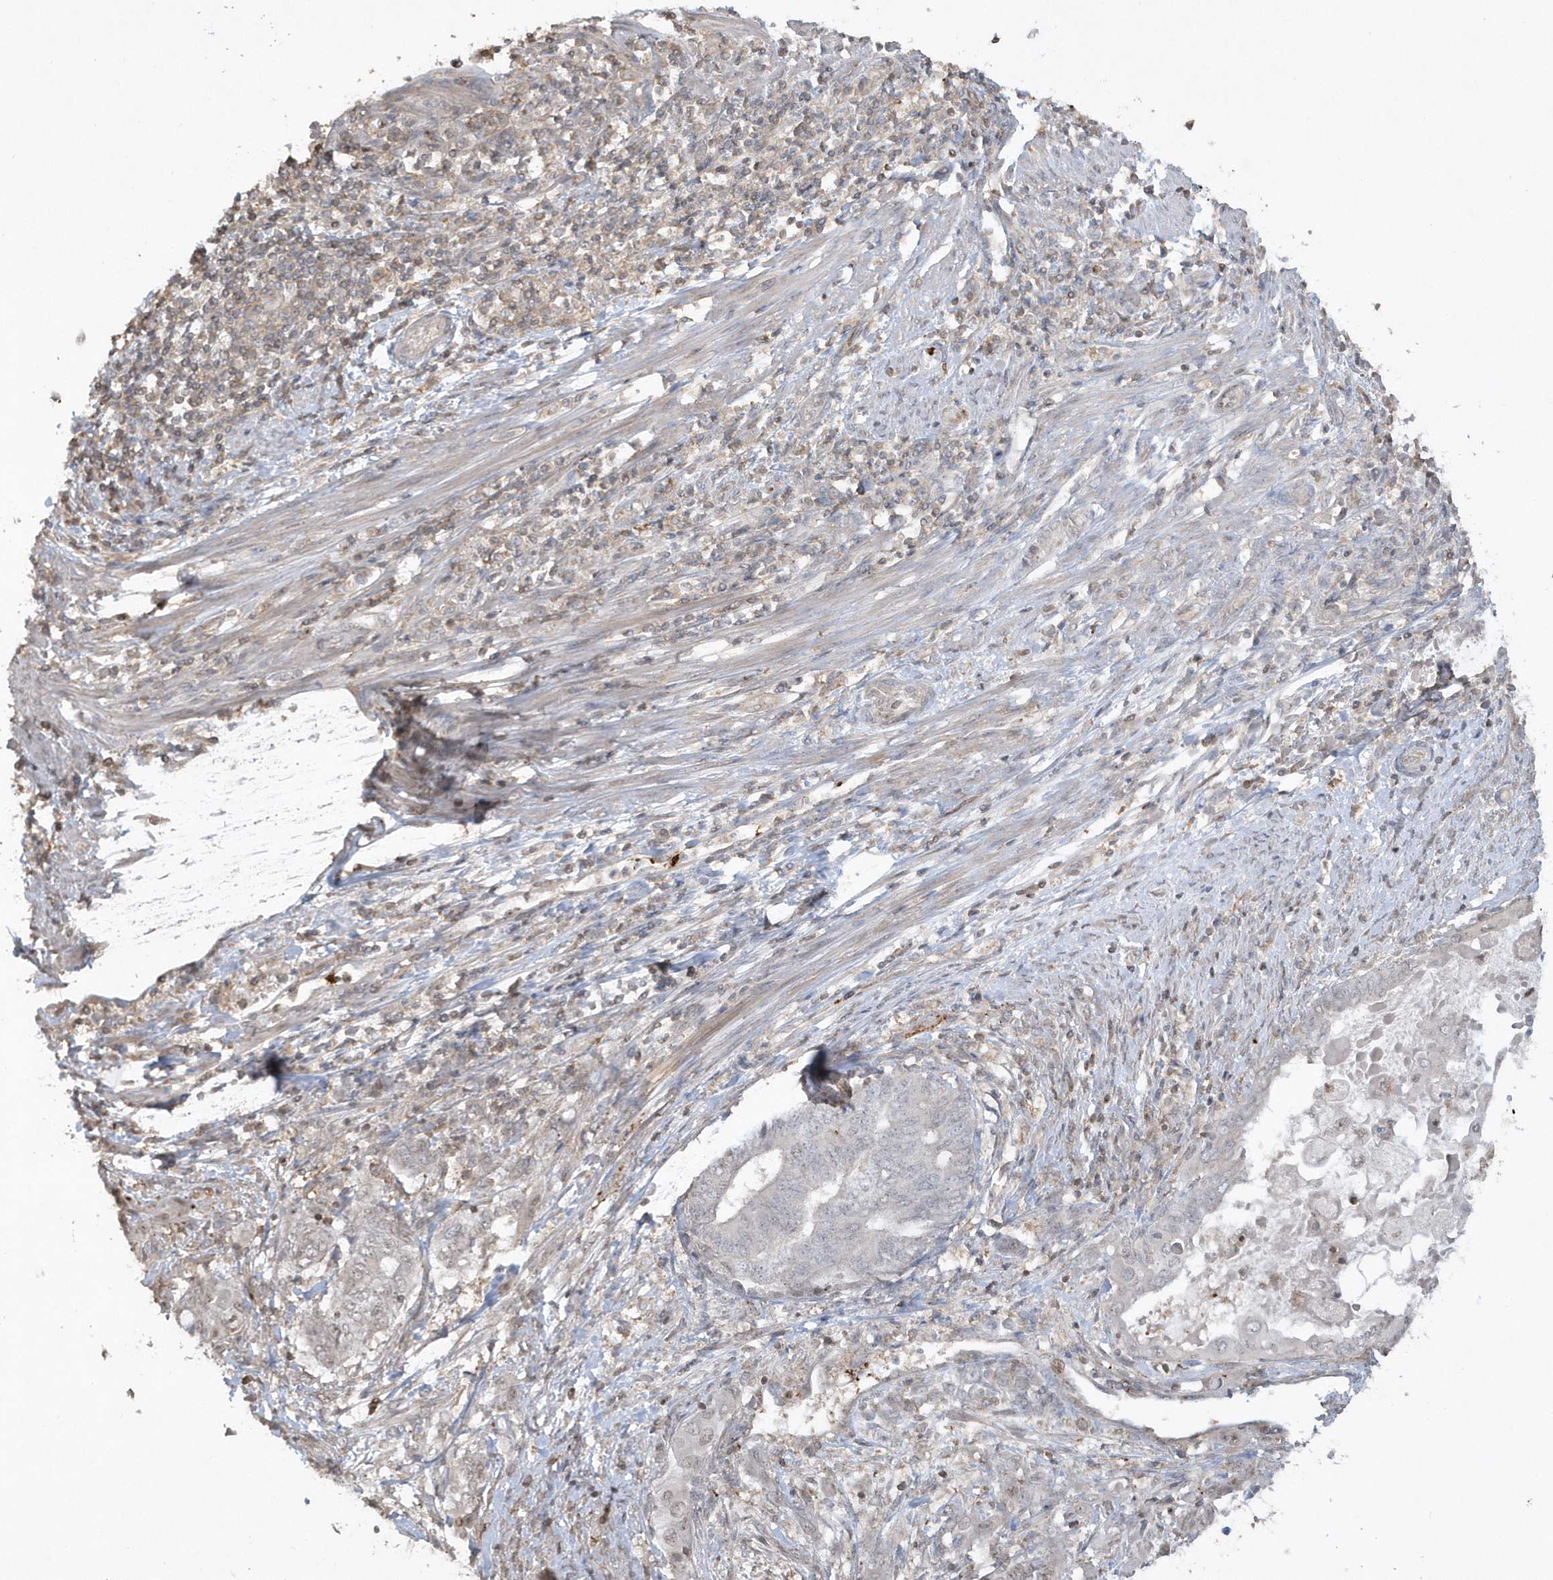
{"staining": {"intensity": "negative", "quantity": "none", "location": "none"}, "tissue": "endometrial cancer", "cell_type": "Tumor cells", "image_type": "cancer", "snomed": [{"axis": "morphology", "description": "Adenocarcinoma, NOS"}, {"axis": "topography", "description": "Uterus"}, {"axis": "topography", "description": "Endometrium"}], "caption": "IHC histopathology image of neoplastic tissue: human endometrial cancer (adenocarcinoma) stained with DAB exhibits no significant protein staining in tumor cells.", "gene": "BSN", "patient": {"sex": "female", "age": 70}}